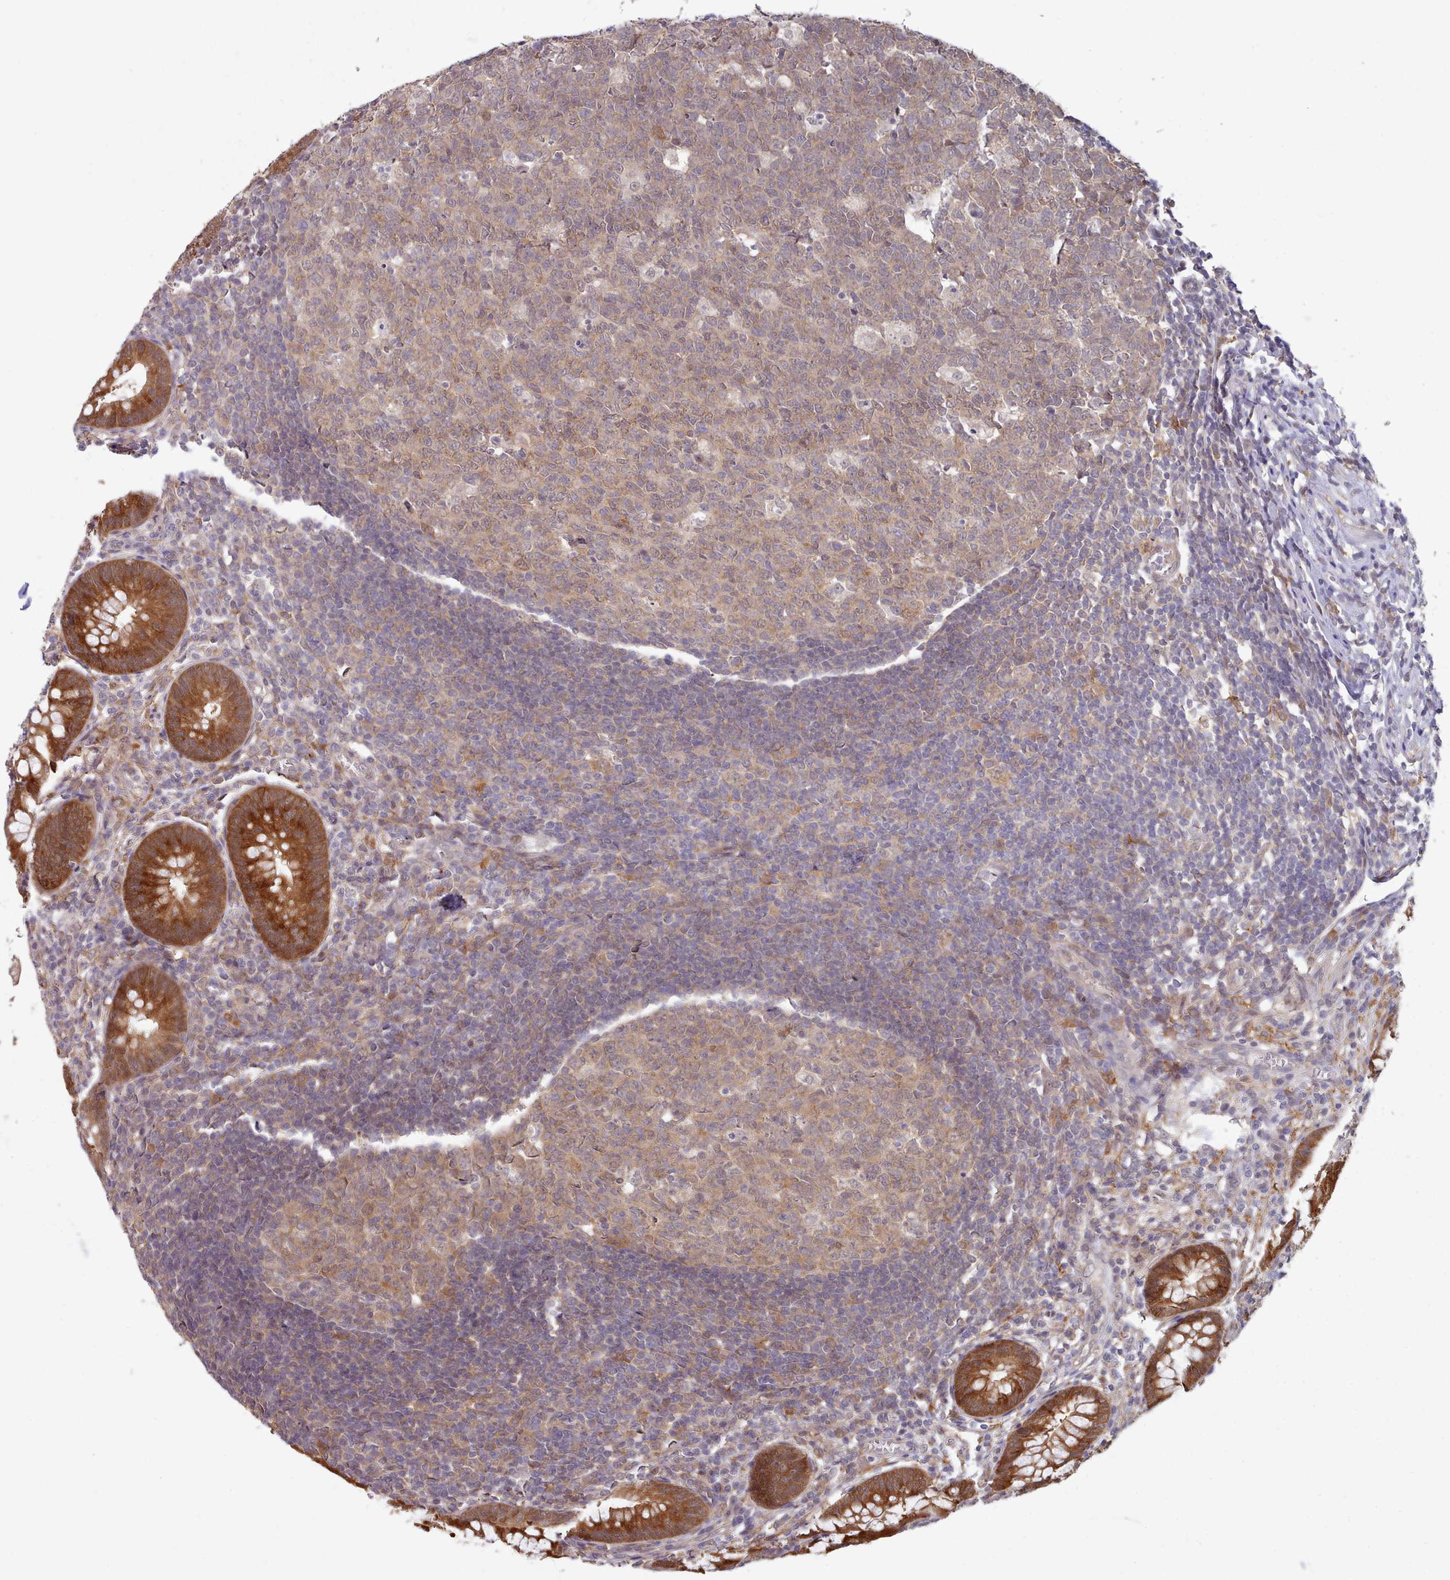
{"staining": {"intensity": "strong", "quantity": ">75%", "location": "cytoplasmic/membranous"}, "tissue": "appendix", "cell_type": "Glandular cells", "image_type": "normal", "snomed": [{"axis": "morphology", "description": "Normal tissue, NOS"}, {"axis": "topography", "description": "Appendix"}], "caption": "IHC image of unremarkable appendix: appendix stained using IHC reveals high levels of strong protein expression localized specifically in the cytoplasmic/membranous of glandular cells, appearing as a cytoplasmic/membranous brown color.", "gene": "CES3", "patient": {"sex": "male", "age": 56}}